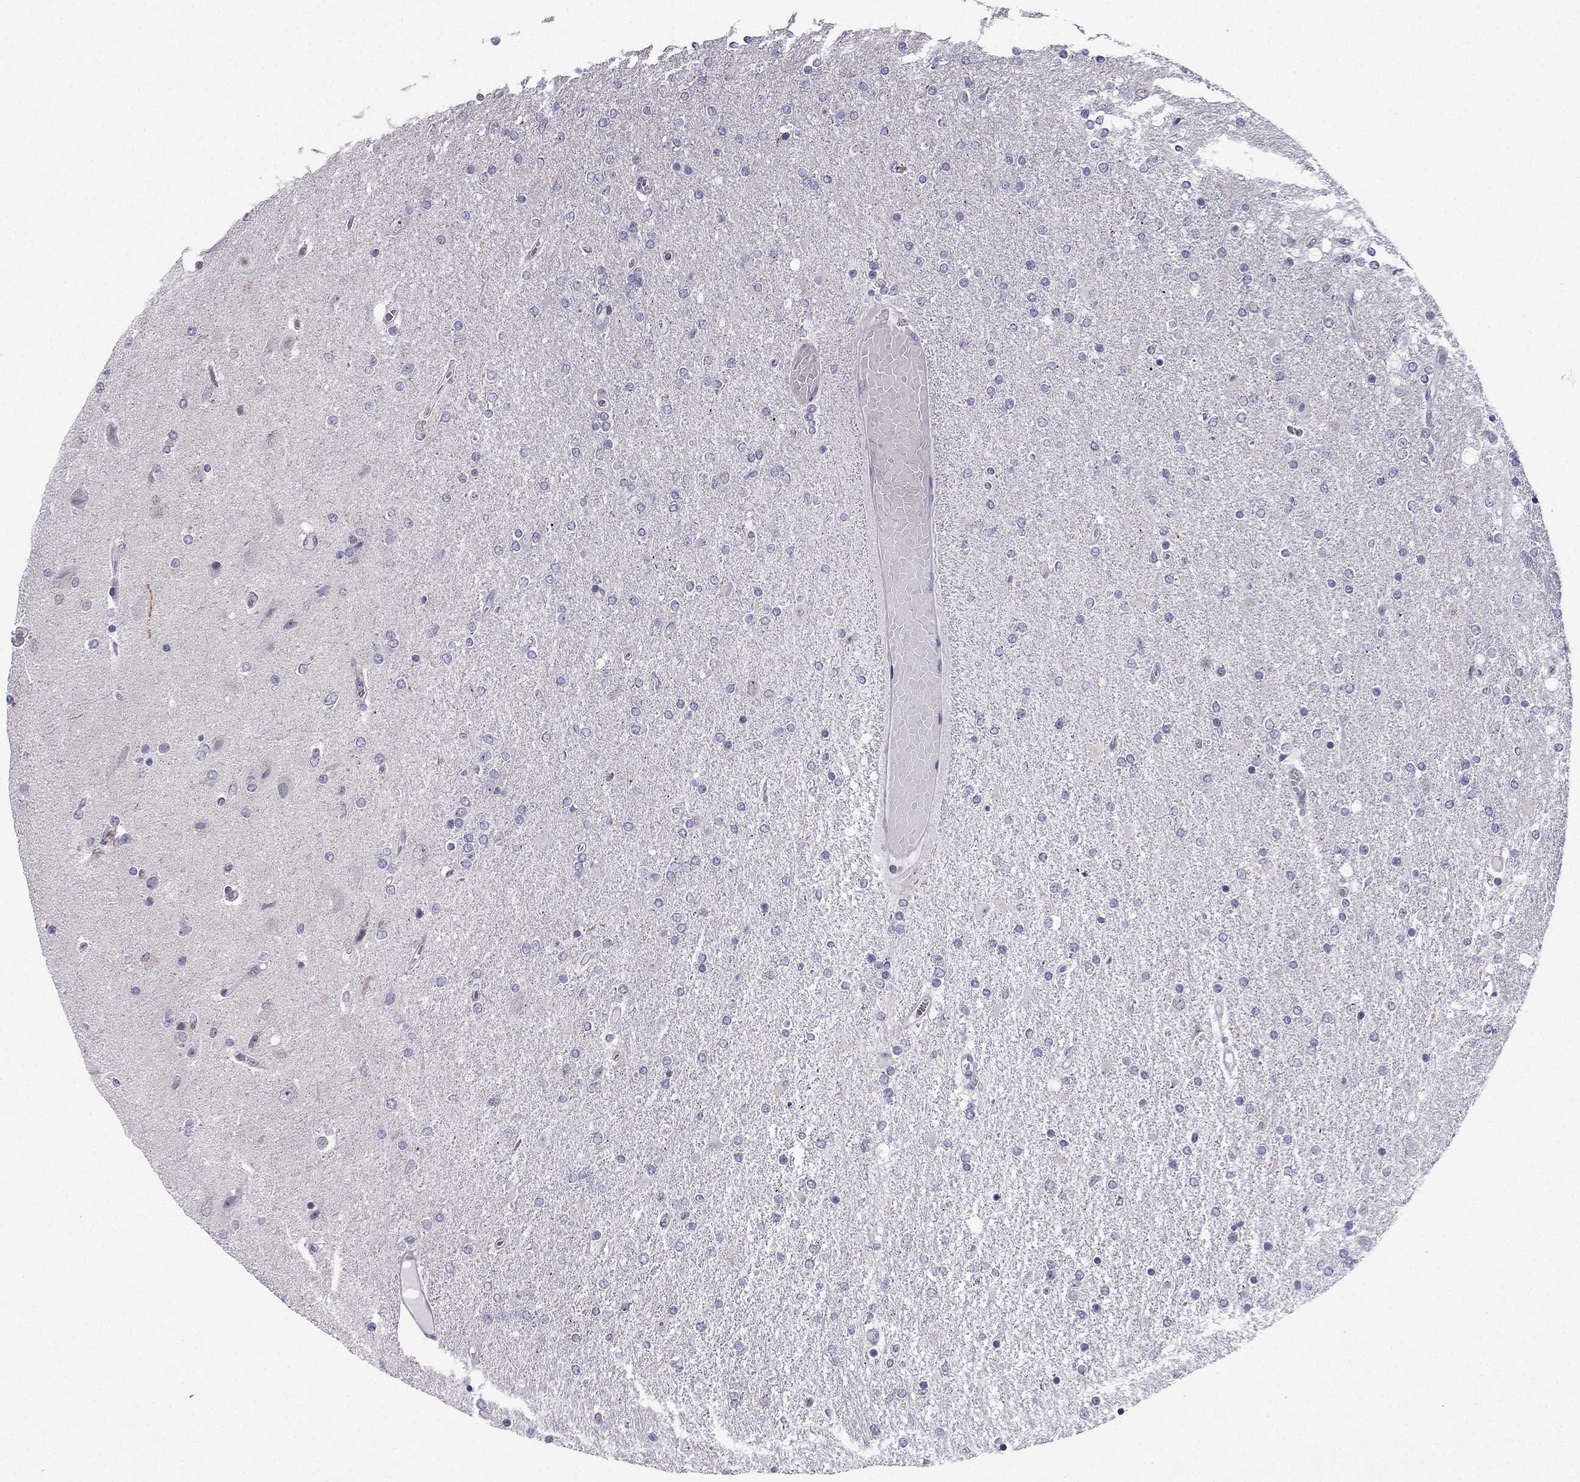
{"staining": {"intensity": "negative", "quantity": "none", "location": "none"}, "tissue": "glioma", "cell_type": "Tumor cells", "image_type": "cancer", "snomed": [{"axis": "morphology", "description": "Glioma, malignant, High grade"}, {"axis": "topography", "description": "Cerebral cortex"}], "caption": "This histopathology image is of glioma stained with IHC to label a protein in brown with the nuclei are counter-stained blue. There is no expression in tumor cells.", "gene": "SLC6A2", "patient": {"sex": "male", "age": 70}}